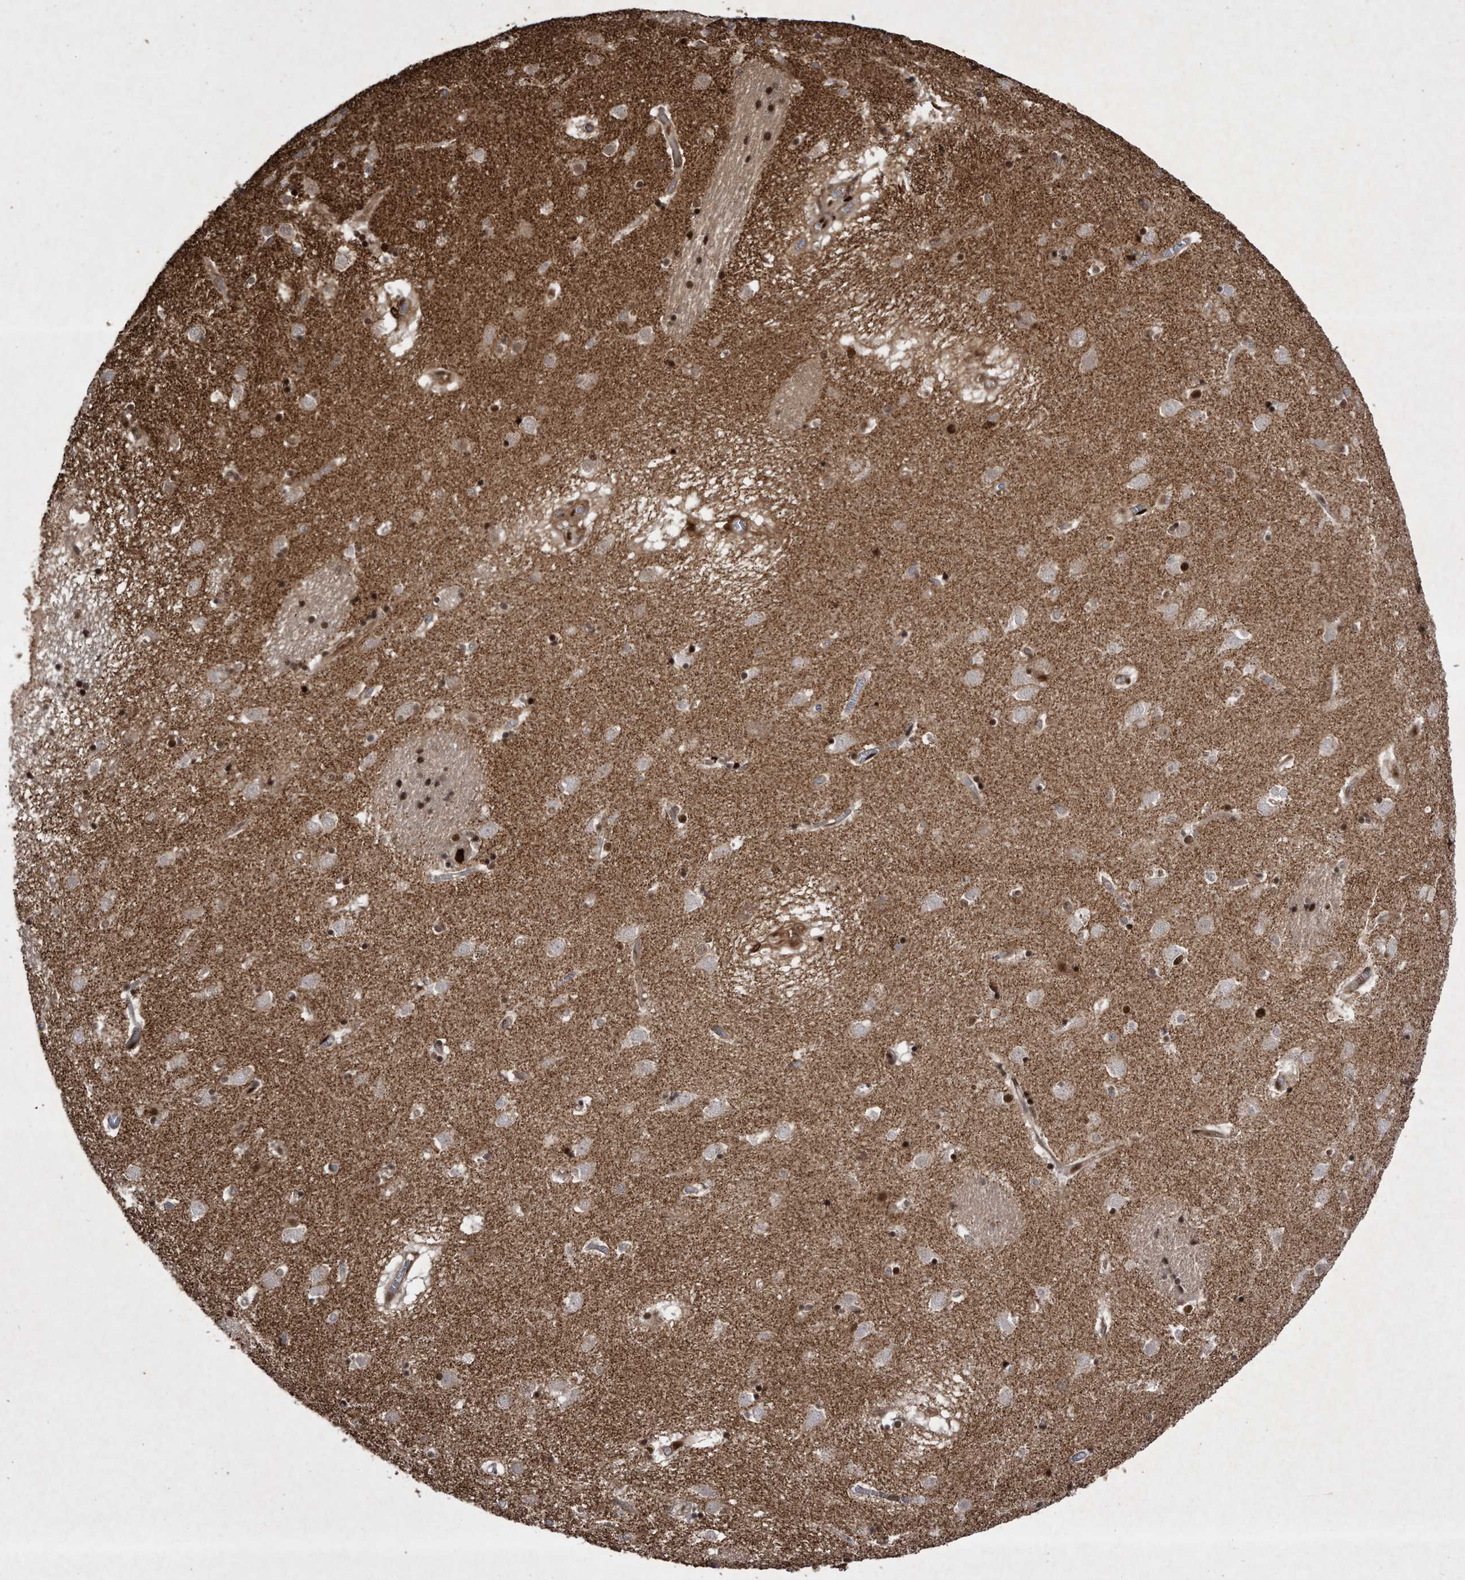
{"staining": {"intensity": "moderate", "quantity": "25%-75%", "location": "nuclear"}, "tissue": "caudate", "cell_type": "Glial cells", "image_type": "normal", "snomed": [{"axis": "morphology", "description": "Normal tissue, NOS"}, {"axis": "topography", "description": "Lateral ventricle wall"}], "caption": "Immunohistochemical staining of benign human caudate reveals medium levels of moderate nuclear expression in approximately 25%-75% of glial cells. The protein is shown in brown color, while the nuclei are stained blue.", "gene": "RAD23B", "patient": {"sex": "male", "age": 70}}